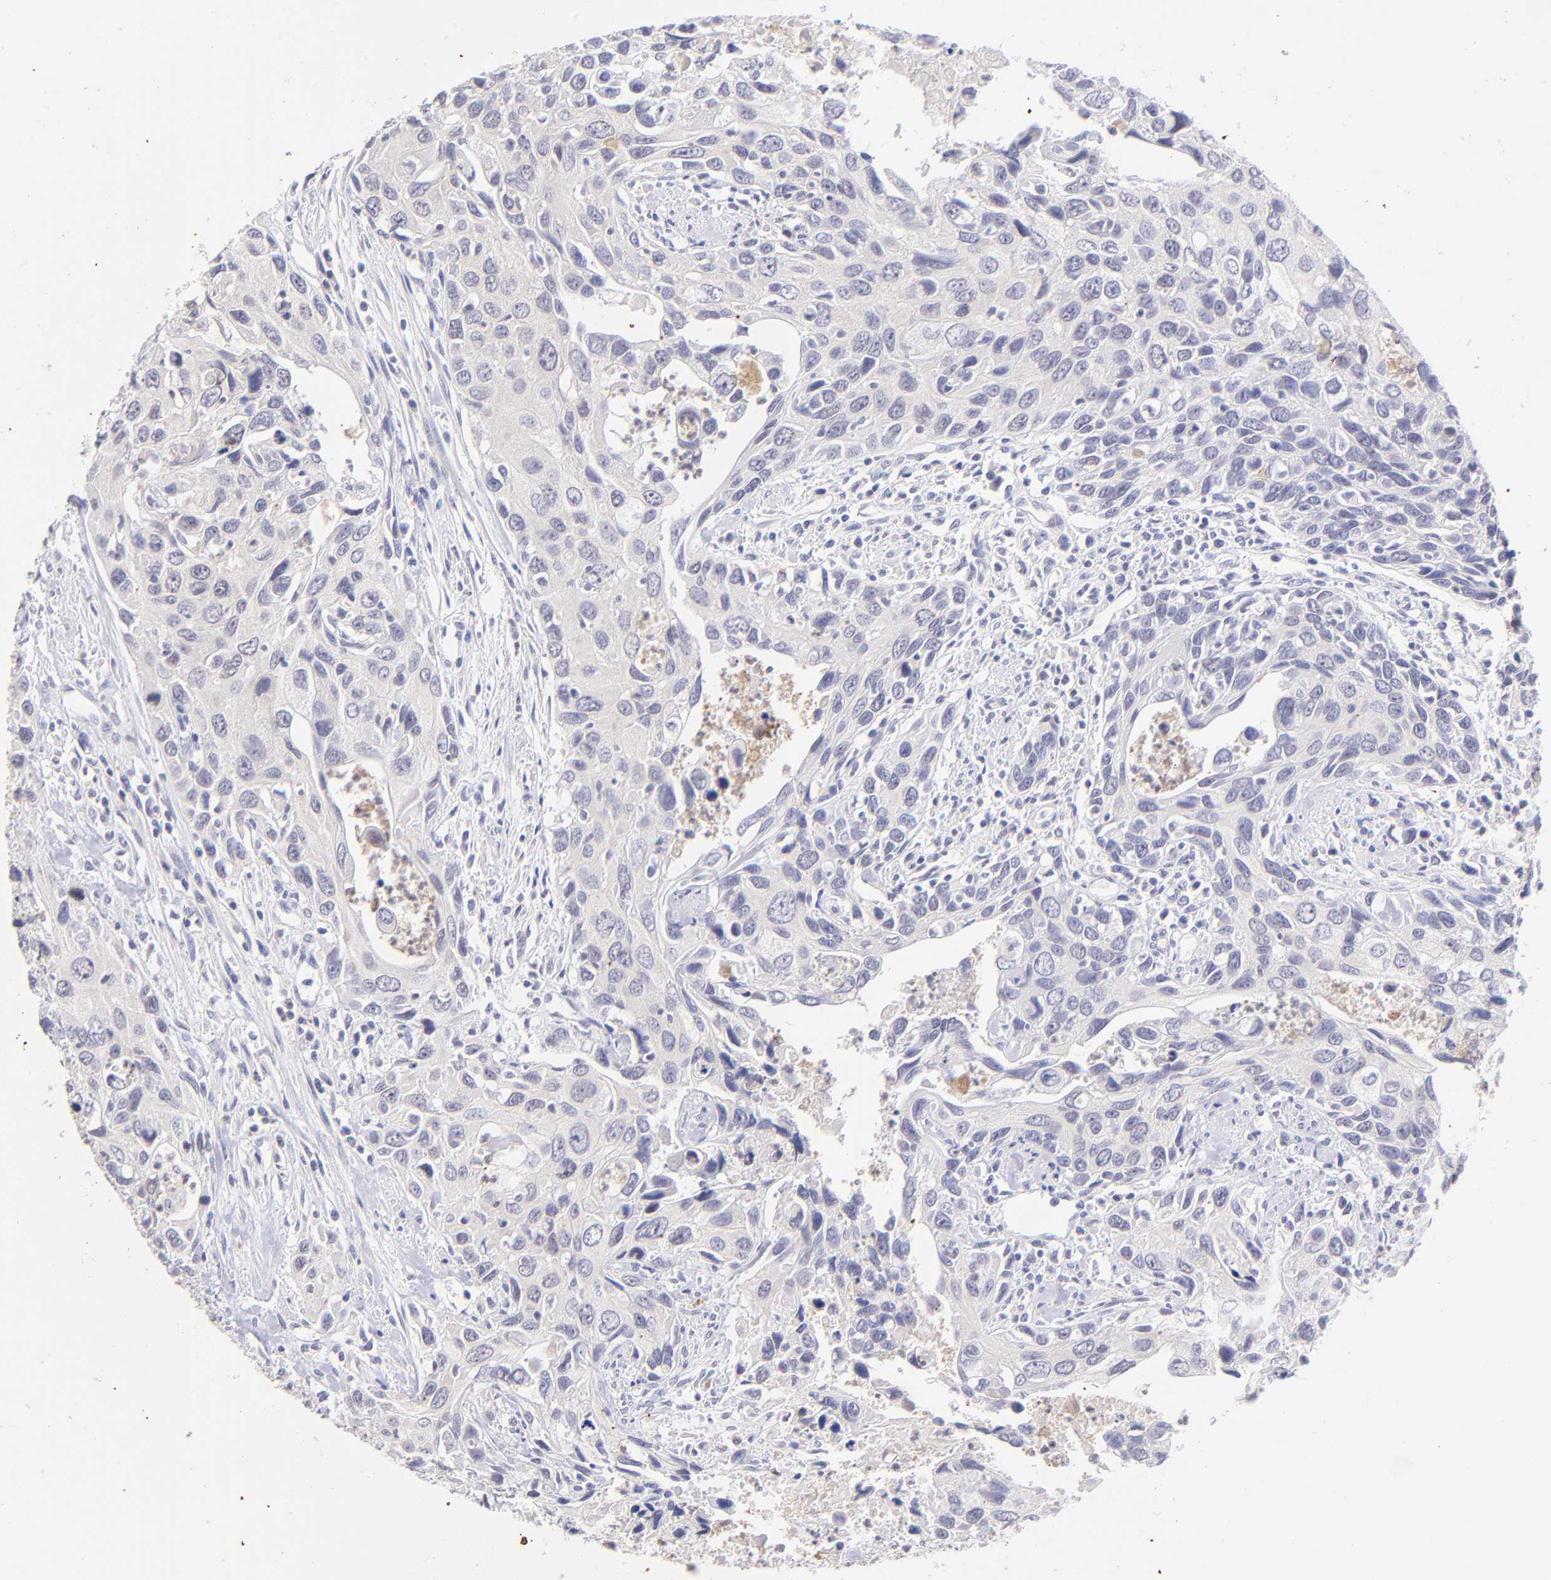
{"staining": {"intensity": "negative", "quantity": "none", "location": "none"}, "tissue": "urothelial cancer", "cell_type": "Tumor cells", "image_type": "cancer", "snomed": [{"axis": "morphology", "description": "Urothelial carcinoma, High grade"}, {"axis": "topography", "description": "Urinary bladder"}], "caption": "DAB (3,3'-diaminobenzidine) immunohistochemical staining of human high-grade urothelial carcinoma reveals no significant staining in tumor cells.", "gene": "RPL11", "patient": {"sex": "male", "age": 71}}